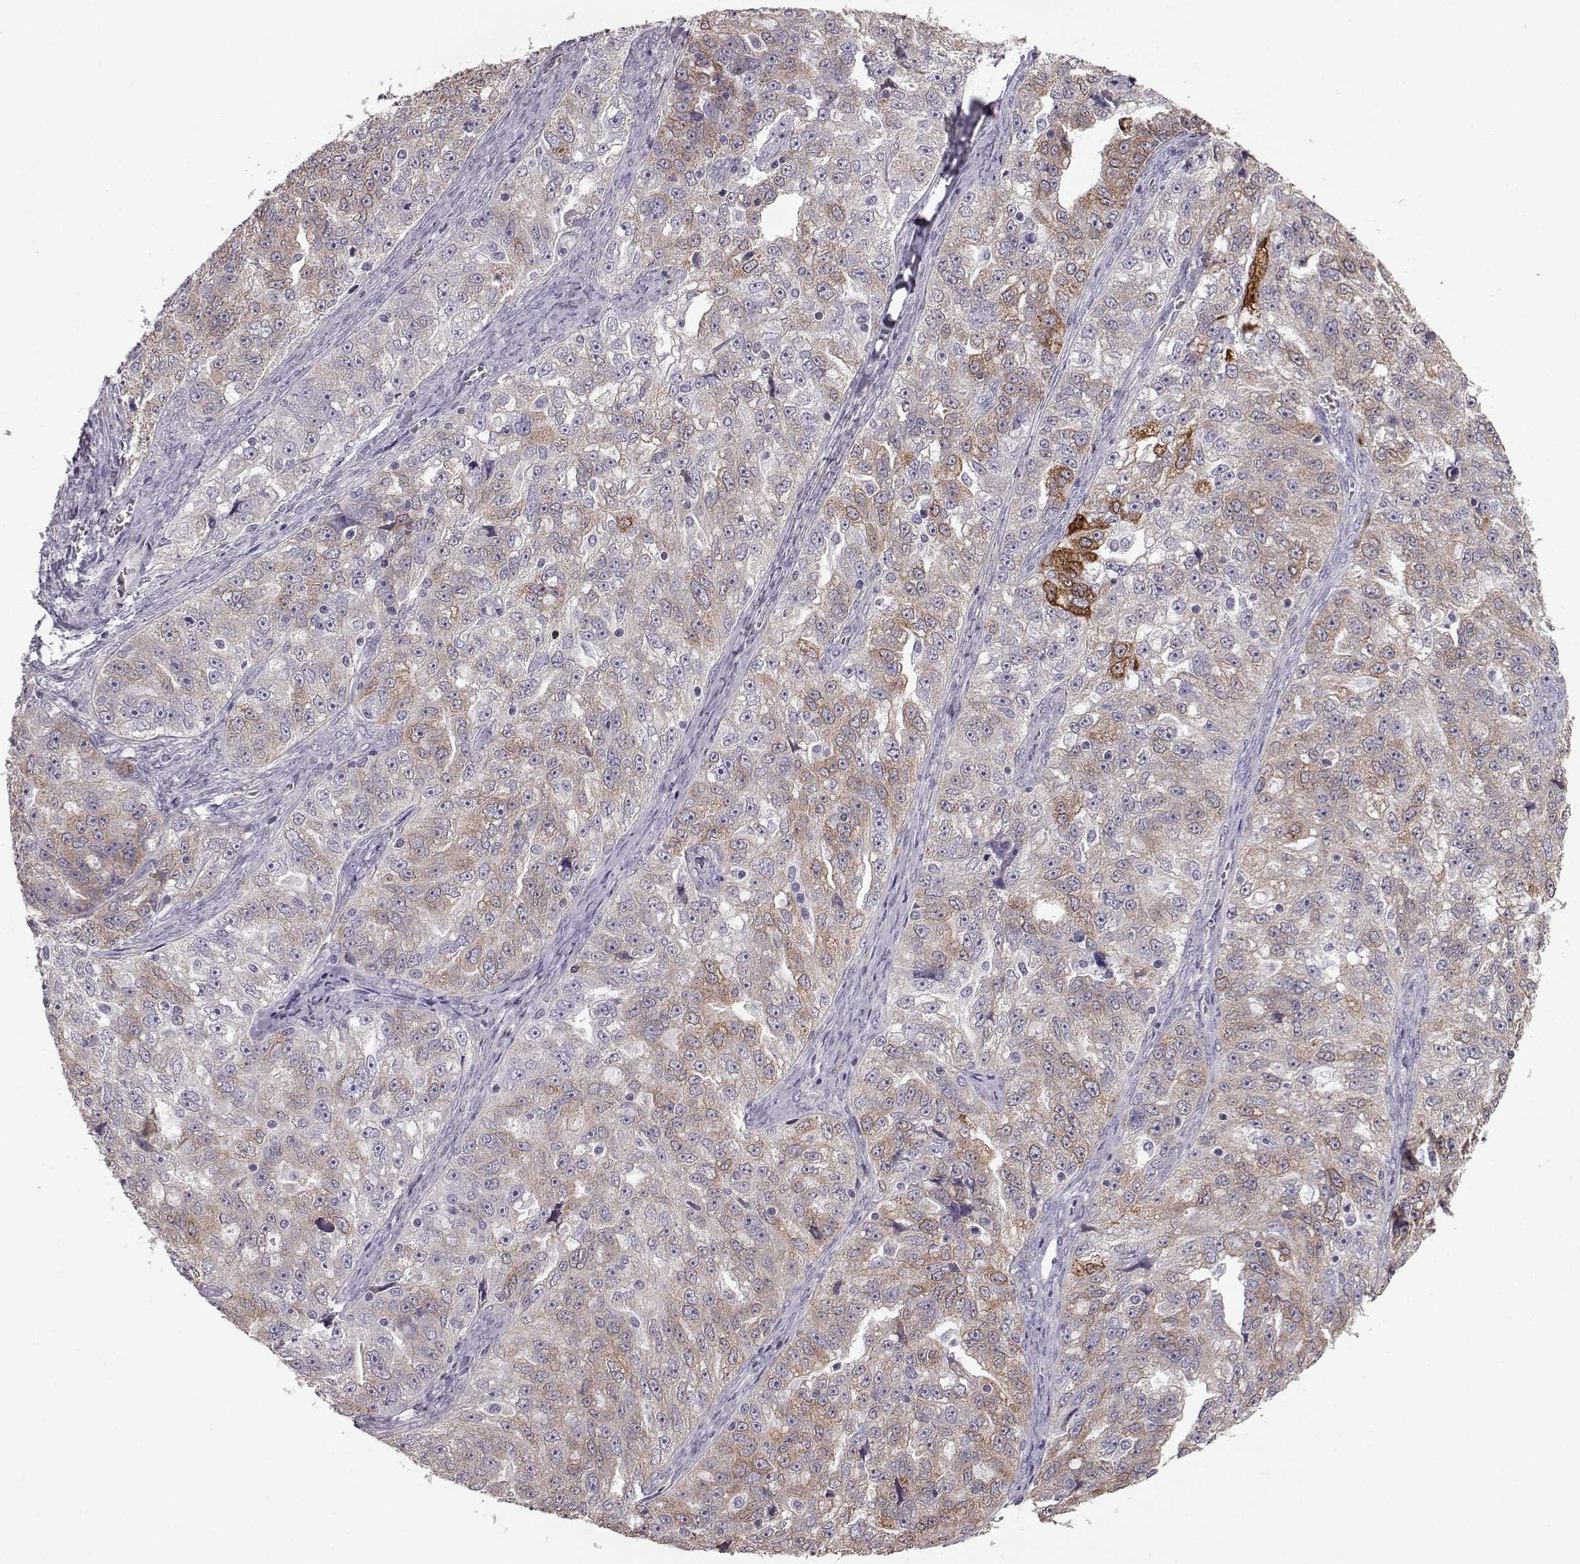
{"staining": {"intensity": "moderate", "quantity": "<25%", "location": "cytoplasmic/membranous"}, "tissue": "ovarian cancer", "cell_type": "Tumor cells", "image_type": "cancer", "snomed": [{"axis": "morphology", "description": "Cystadenocarcinoma, serous, NOS"}, {"axis": "topography", "description": "Ovary"}], "caption": "Tumor cells display moderate cytoplasmic/membranous expression in approximately <25% of cells in ovarian serous cystadenocarcinoma. (DAB (3,3'-diaminobenzidine) = brown stain, brightfield microscopy at high magnification).", "gene": "ELOVL5", "patient": {"sex": "female", "age": 51}}